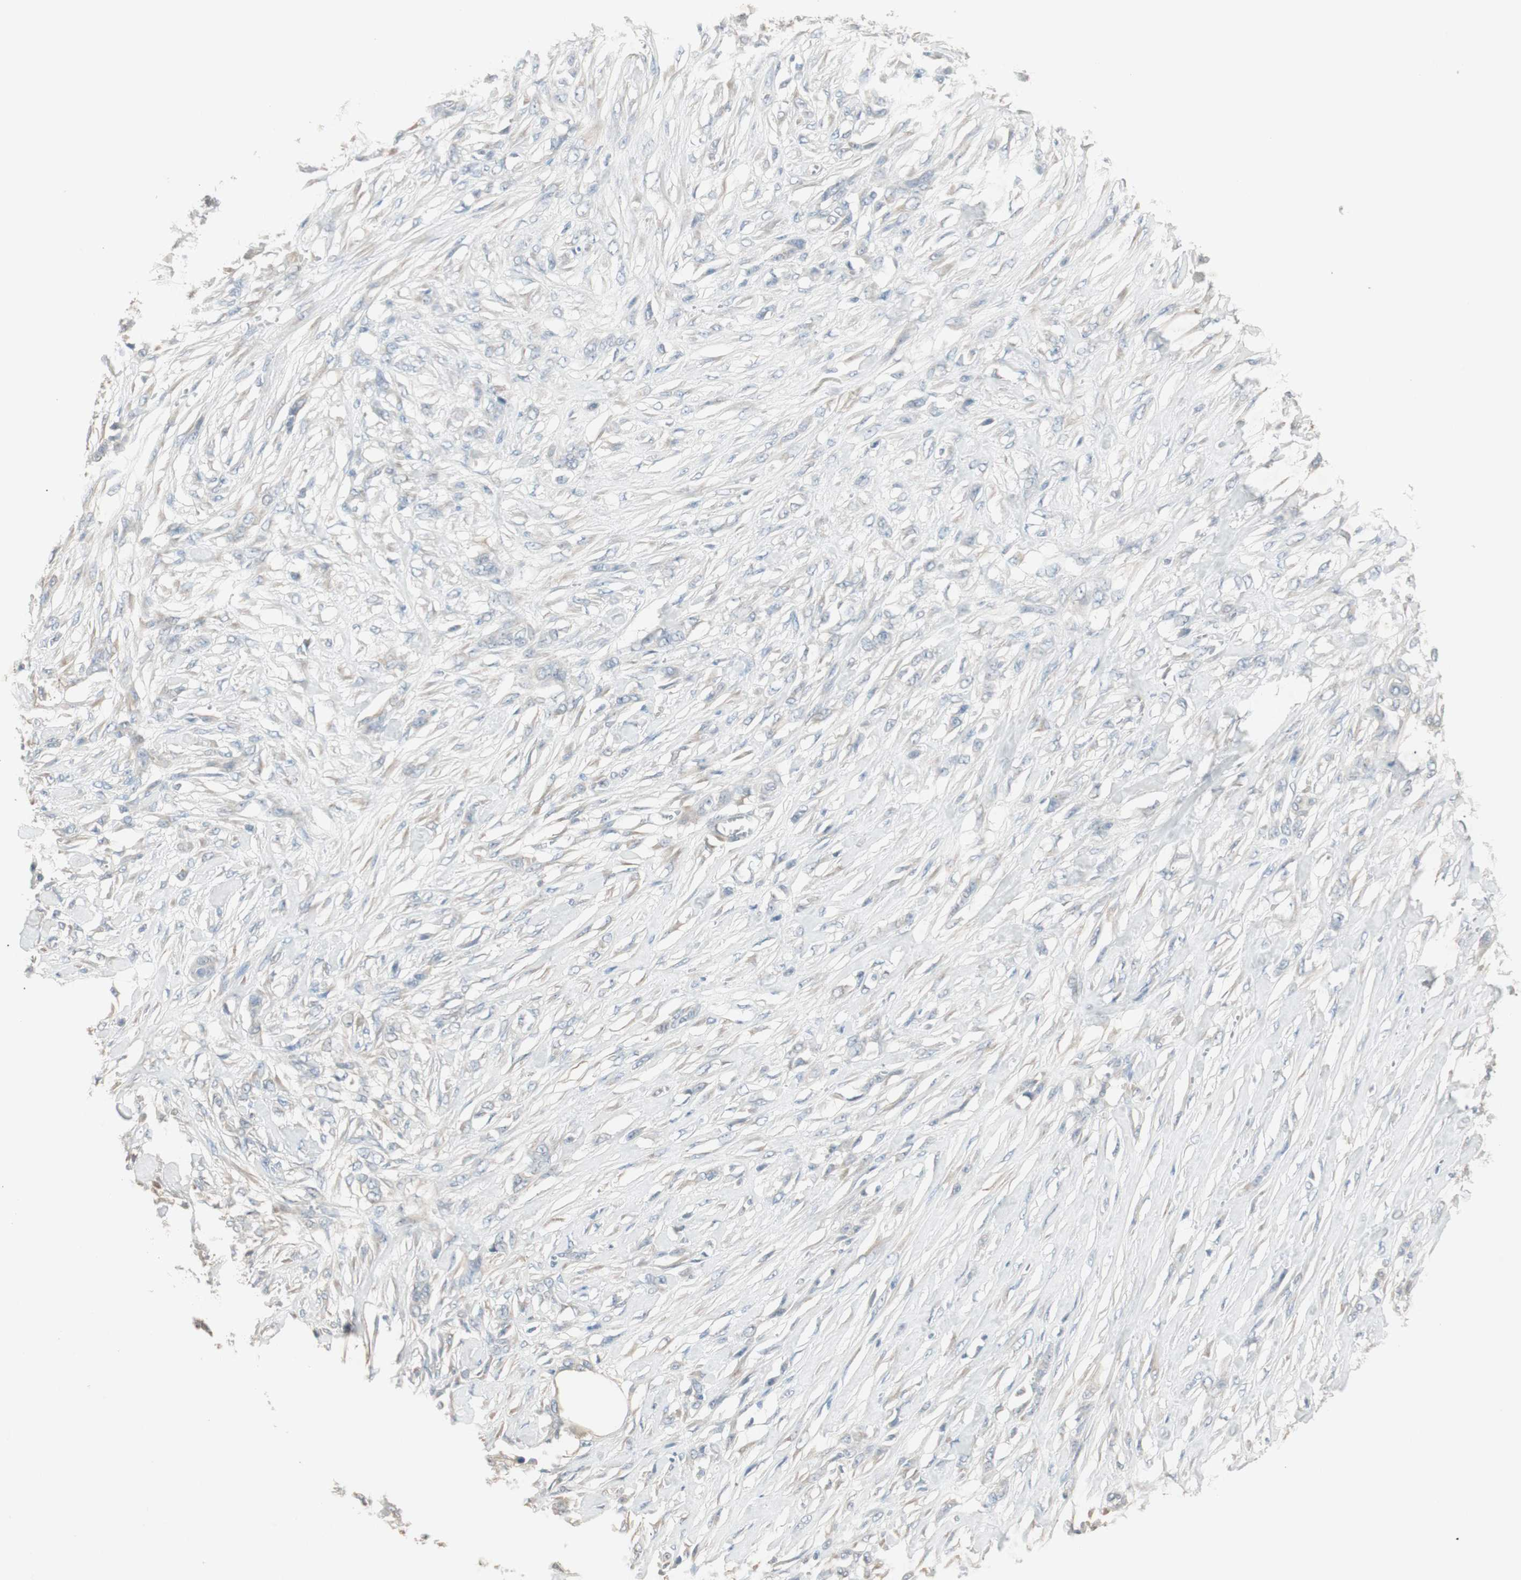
{"staining": {"intensity": "negative", "quantity": "none", "location": "none"}, "tissue": "skin cancer", "cell_type": "Tumor cells", "image_type": "cancer", "snomed": [{"axis": "morphology", "description": "Squamous cell carcinoma, NOS"}, {"axis": "topography", "description": "Skin"}], "caption": "This photomicrograph is of skin cancer stained with IHC to label a protein in brown with the nuclei are counter-stained blue. There is no positivity in tumor cells.", "gene": "KHK", "patient": {"sex": "female", "age": 59}}